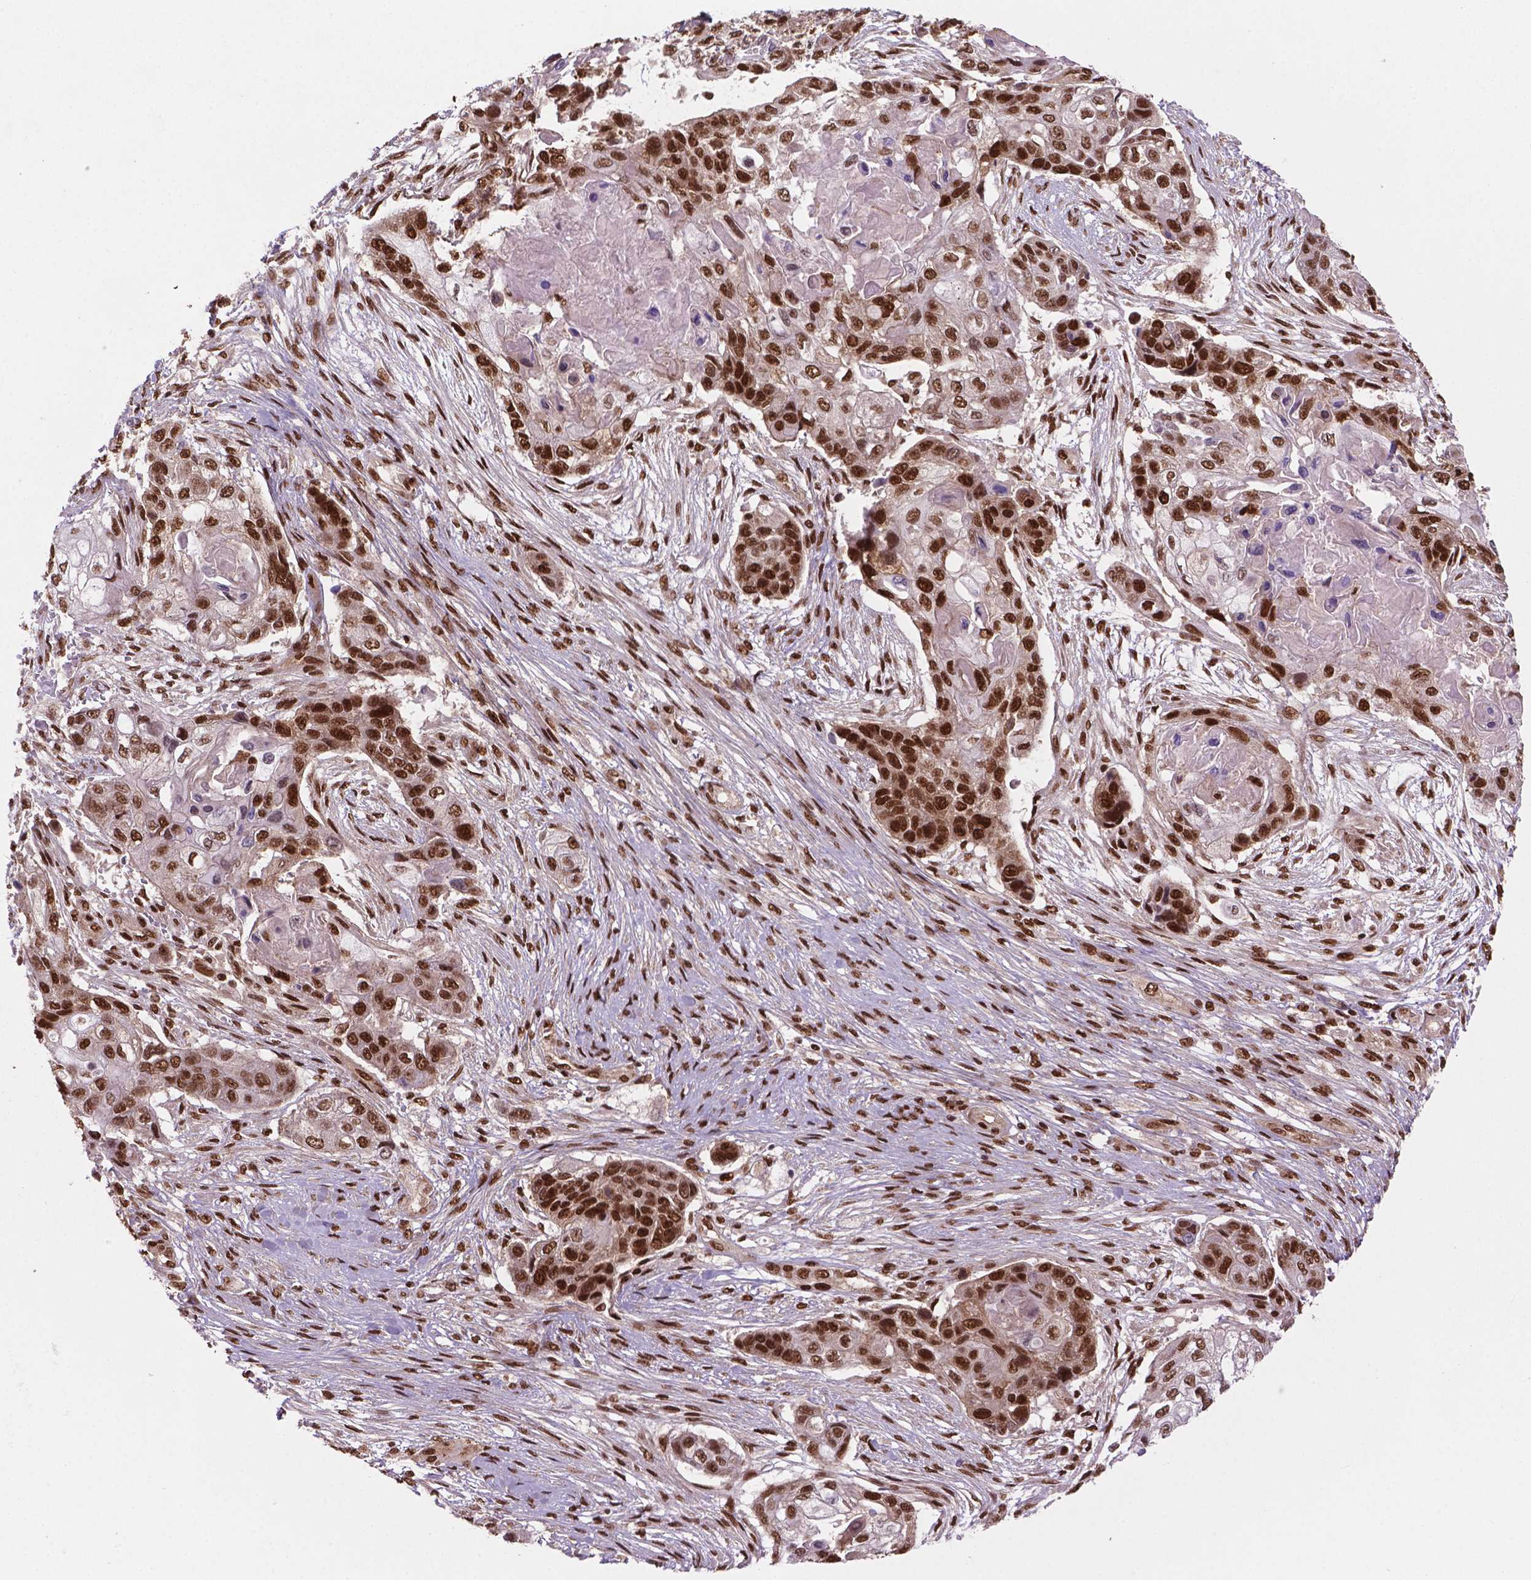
{"staining": {"intensity": "strong", "quantity": ">75%", "location": "nuclear"}, "tissue": "lung cancer", "cell_type": "Tumor cells", "image_type": "cancer", "snomed": [{"axis": "morphology", "description": "Squamous cell carcinoma, NOS"}, {"axis": "topography", "description": "Lung"}], "caption": "Protein analysis of lung cancer tissue displays strong nuclear positivity in about >75% of tumor cells.", "gene": "SIRT6", "patient": {"sex": "male", "age": 69}}